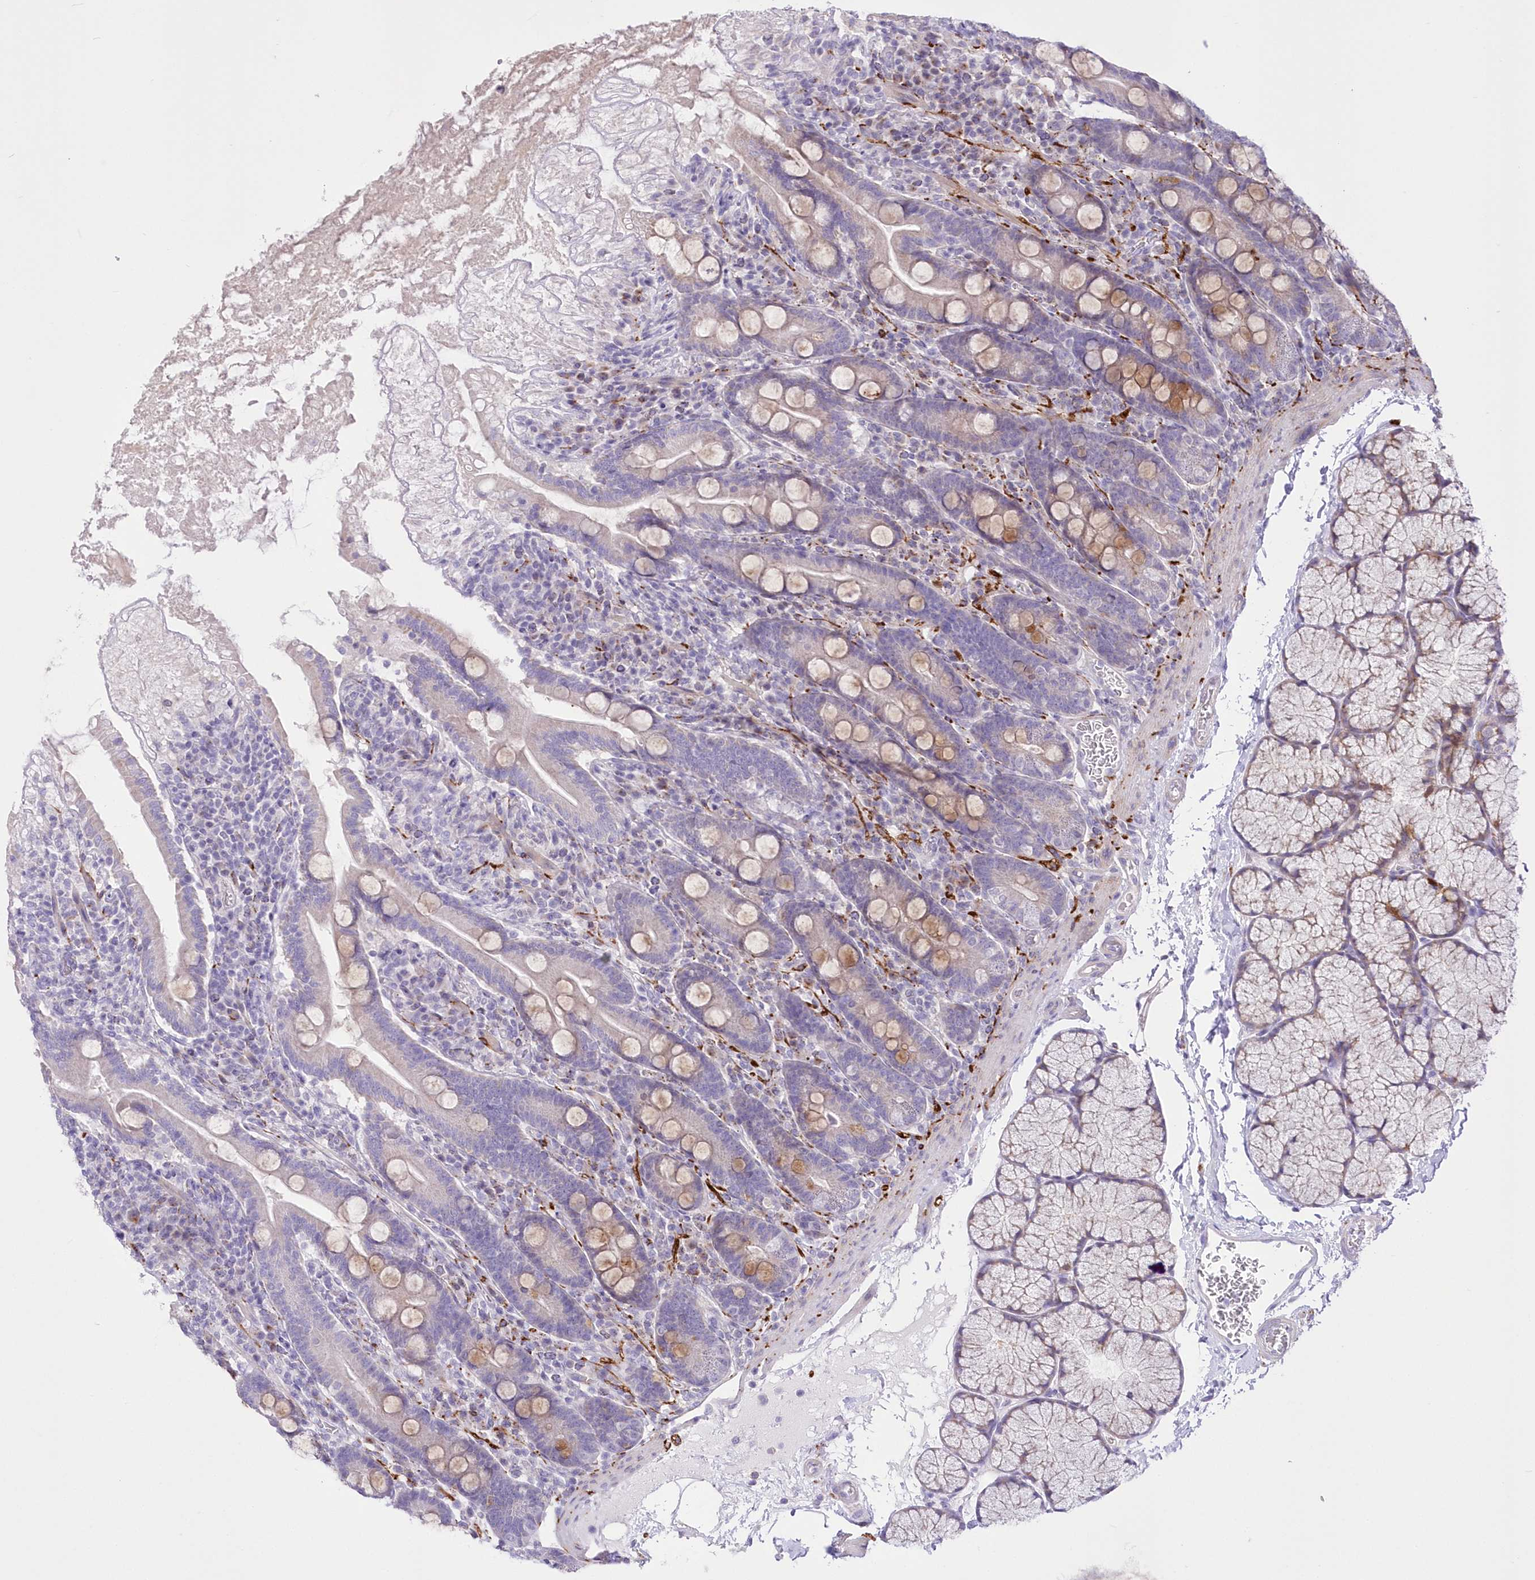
{"staining": {"intensity": "weak", "quantity": "<25%", "location": "cytoplasmic/membranous"}, "tissue": "duodenum", "cell_type": "Glandular cells", "image_type": "normal", "snomed": [{"axis": "morphology", "description": "Normal tissue, NOS"}, {"axis": "topography", "description": "Duodenum"}], "caption": "Glandular cells are negative for brown protein staining in normal duodenum. (Brightfield microscopy of DAB IHC at high magnification).", "gene": "FAM241B", "patient": {"sex": "male", "age": 35}}